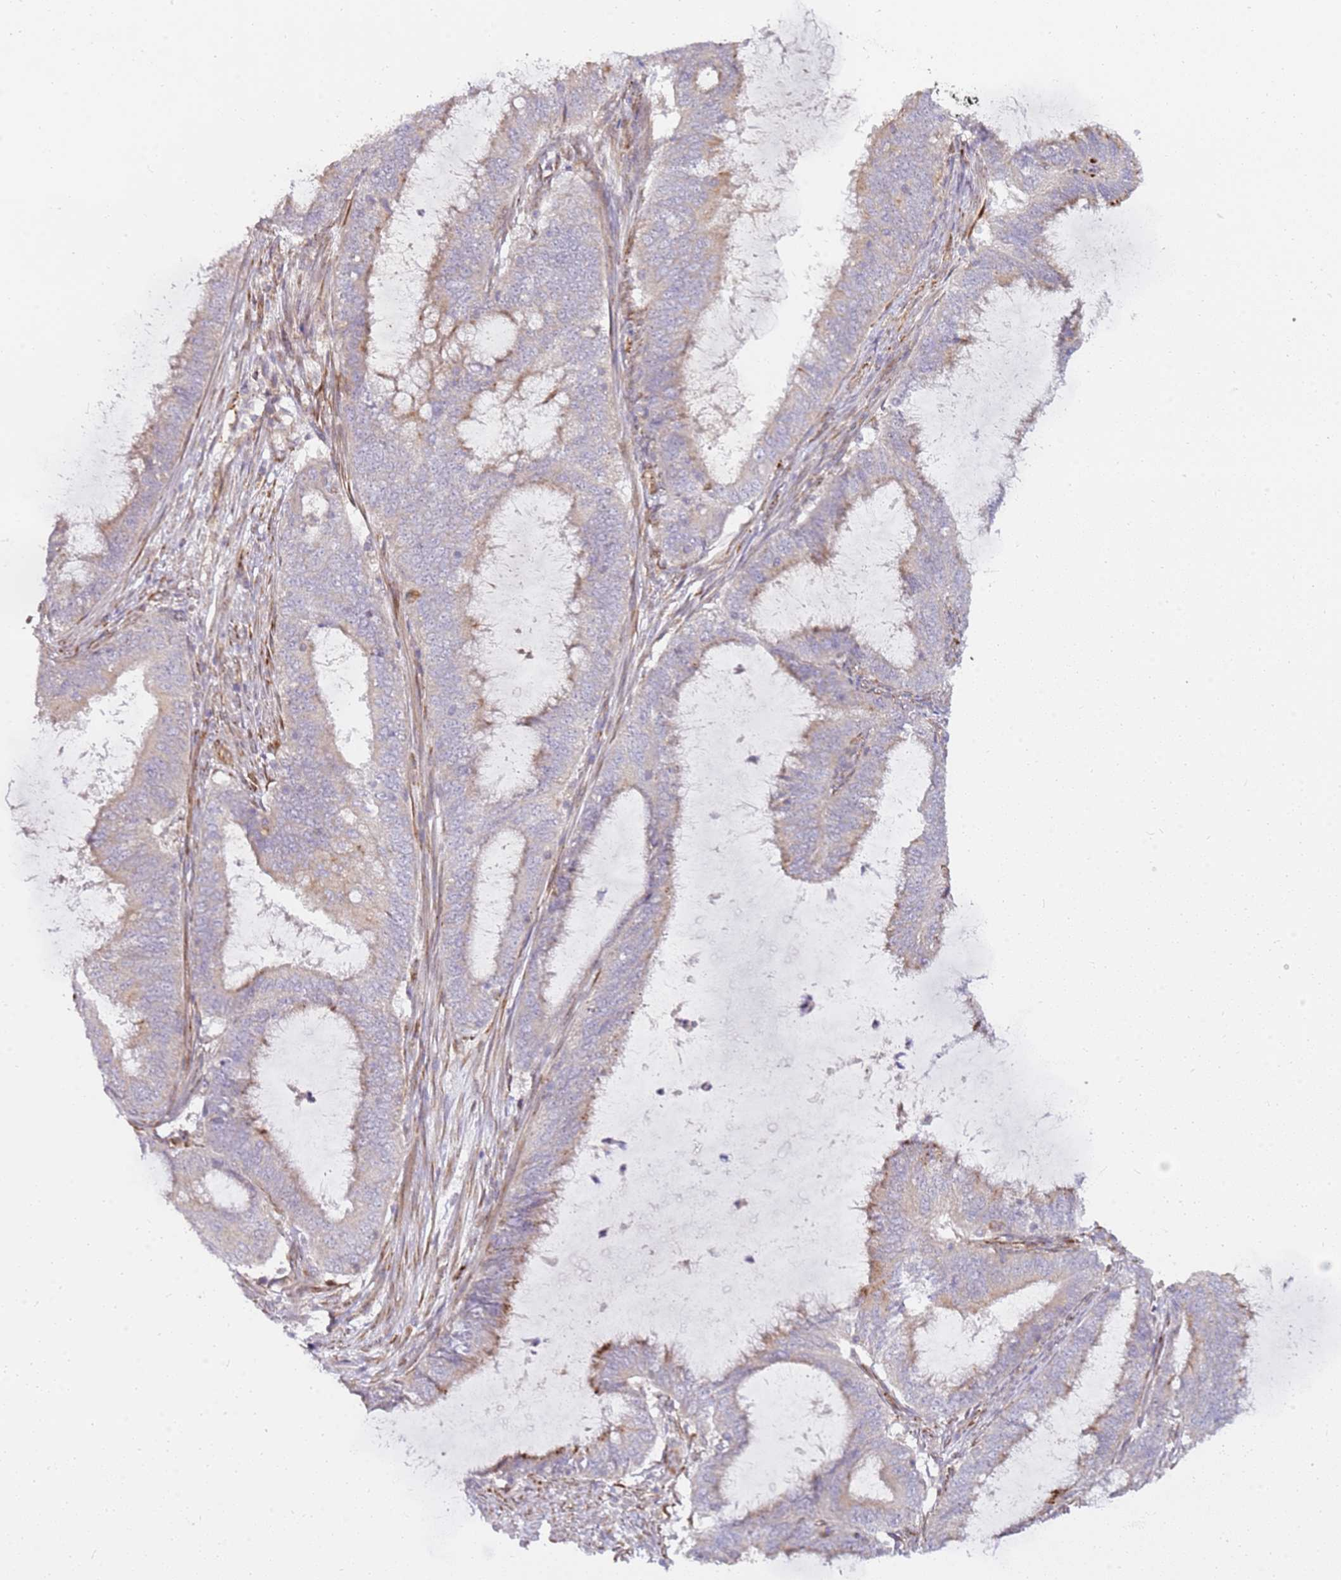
{"staining": {"intensity": "weak", "quantity": "<25%", "location": "cytoplasmic/membranous"}, "tissue": "endometrial cancer", "cell_type": "Tumor cells", "image_type": "cancer", "snomed": [{"axis": "morphology", "description": "Adenocarcinoma, NOS"}, {"axis": "topography", "description": "Endometrium"}], "caption": "Immunohistochemistry of endometrial cancer (adenocarcinoma) reveals no positivity in tumor cells. The staining is performed using DAB brown chromogen with nuclei counter-stained in using hematoxylin.", "gene": "GRAP", "patient": {"sex": "female", "age": 51}}